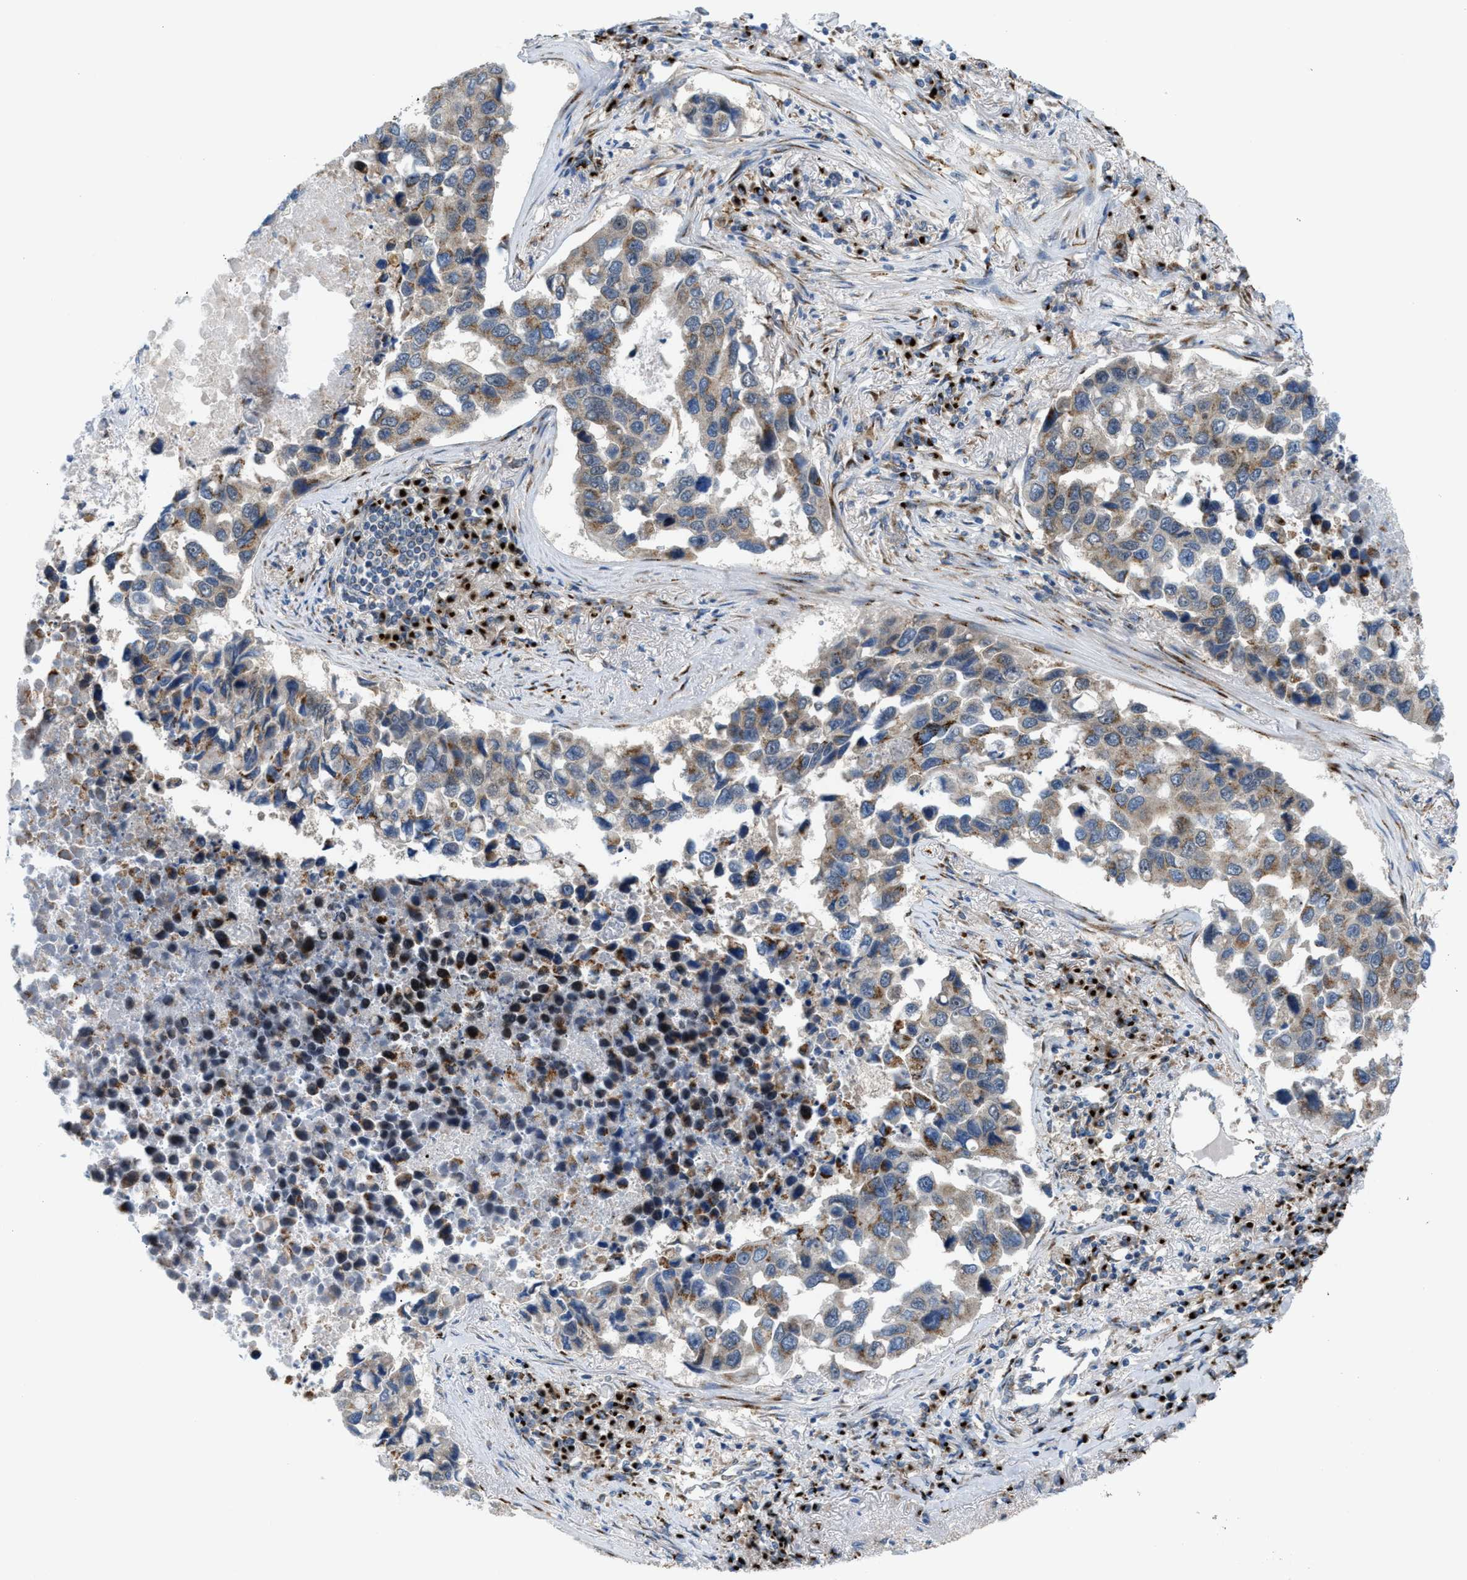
{"staining": {"intensity": "weak", "quantity": "25%-75%", "location": "cytoplasmic/membranous"}, "tissue": "lung cancer", "cell_type": "Tumor cells", "image_type": "cancer", "snomed": [{"axis": "morphology", "description": "Adenocarcinoma, NOS"}, {"axis": "topography", "description": "Lung"}], "caption": "A brown stain shows weak cytoplasmic/membranous expression of a protein in lung cancer tumor cells. (brown staining indicates protein expression, while blue staining denotes nuclei).", "gene": "SLC38A10", "patient": {"sex": "male", "age": 64}}